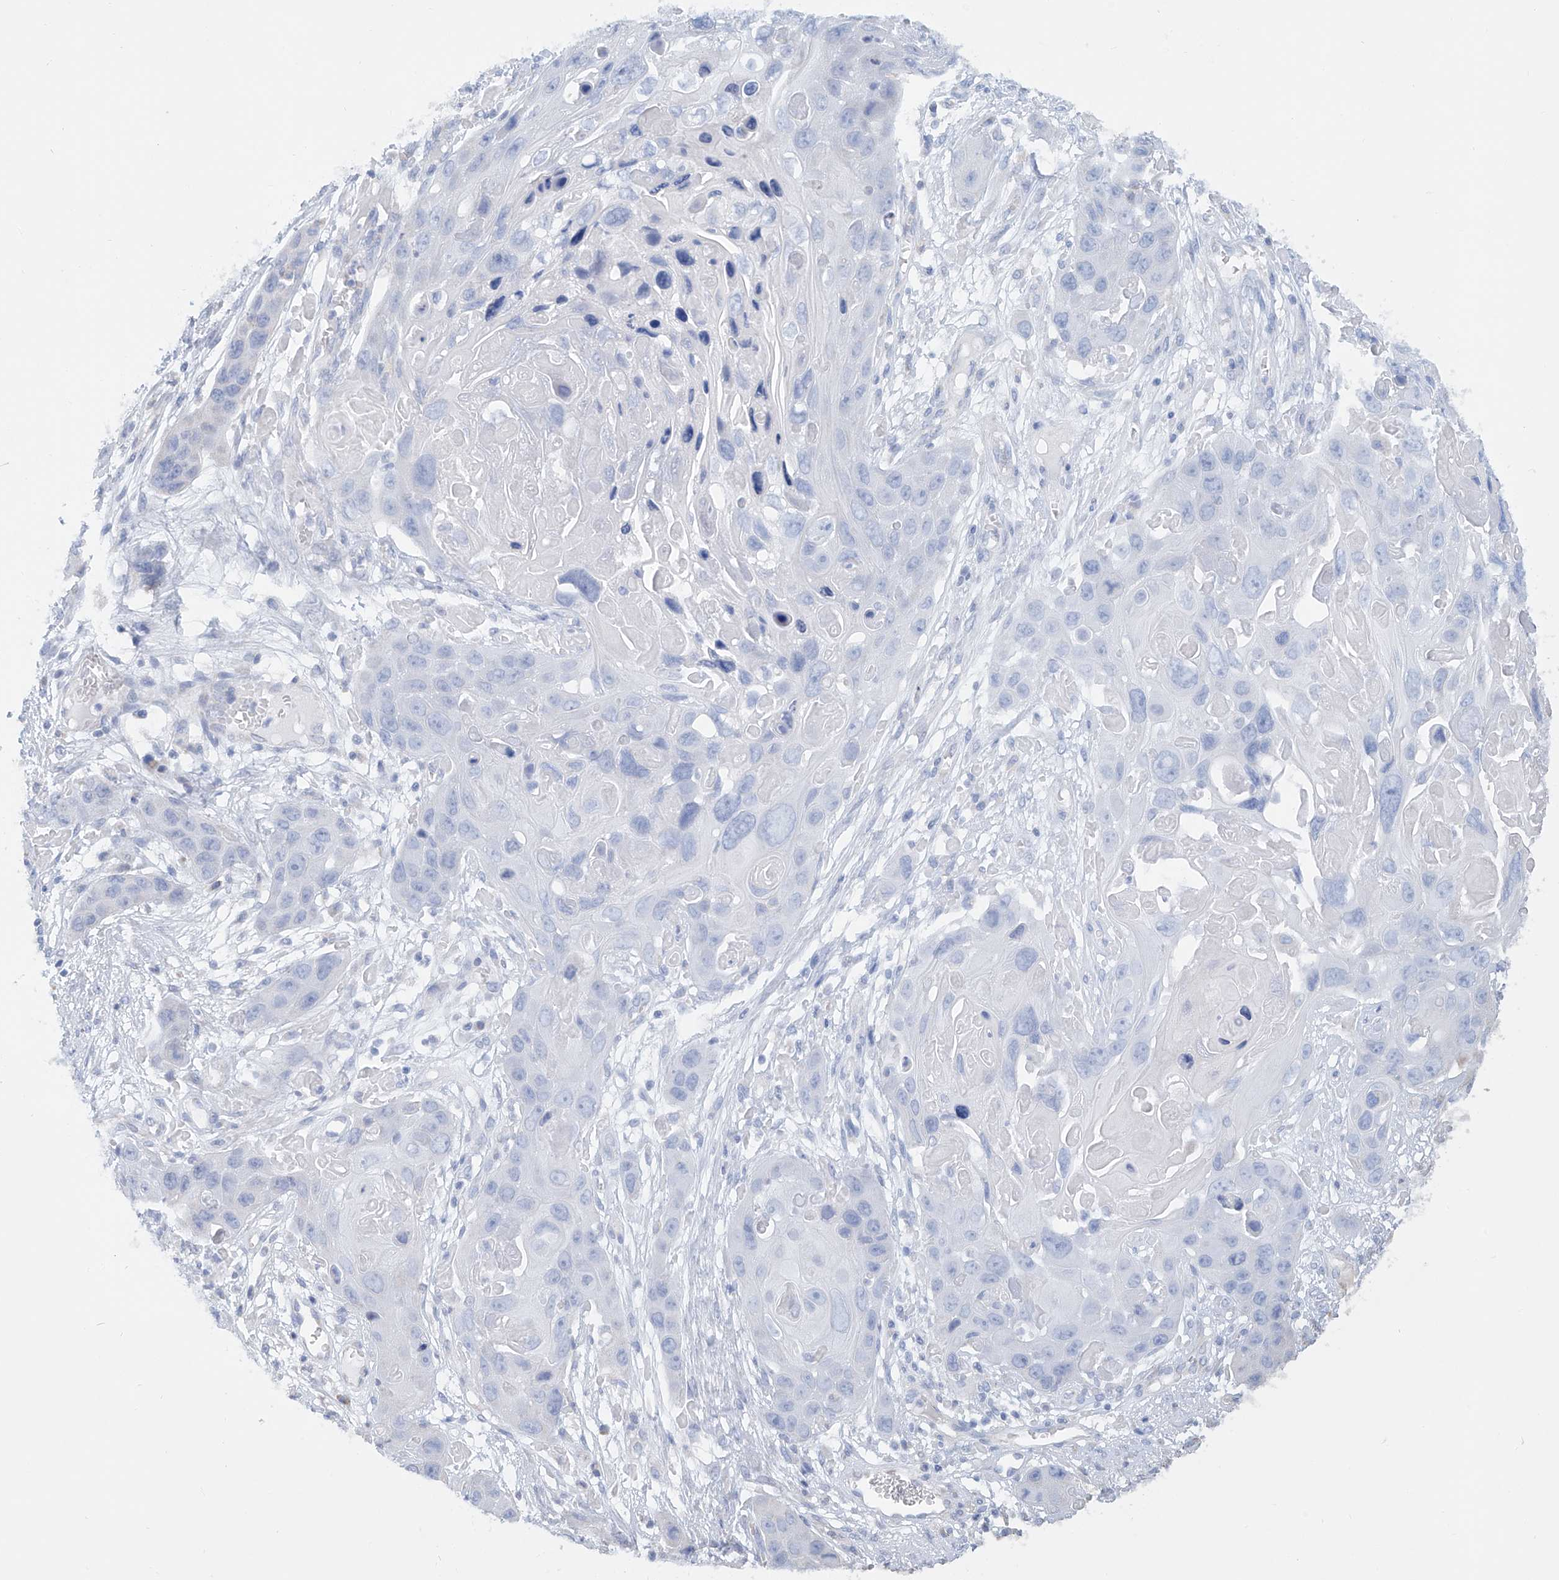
{"staining": {"intensity": "weak", "quantity": "<25%", "location": "cytoplasmic/membranous"}, "tissue": "skin cancer", "cell_type": "Tumor cells", "image_type": "cancer", "snomed": [{"axis": "morphology", "description": "Squamous cell carcinoma, NOS"}, {"axis": "topography", "description": "Skin"}], "caption": "High power microscopy histopathology image of an IHC photomicrograph of squamous cell carcinoma (skin), revealing no significant expression in tumor cells. (DAB (3,3'-diaminobenzidine) immunohistochemistry, high magnification).", "gene": "MCL1", "patient": {"sex": "male", "age": 55}}